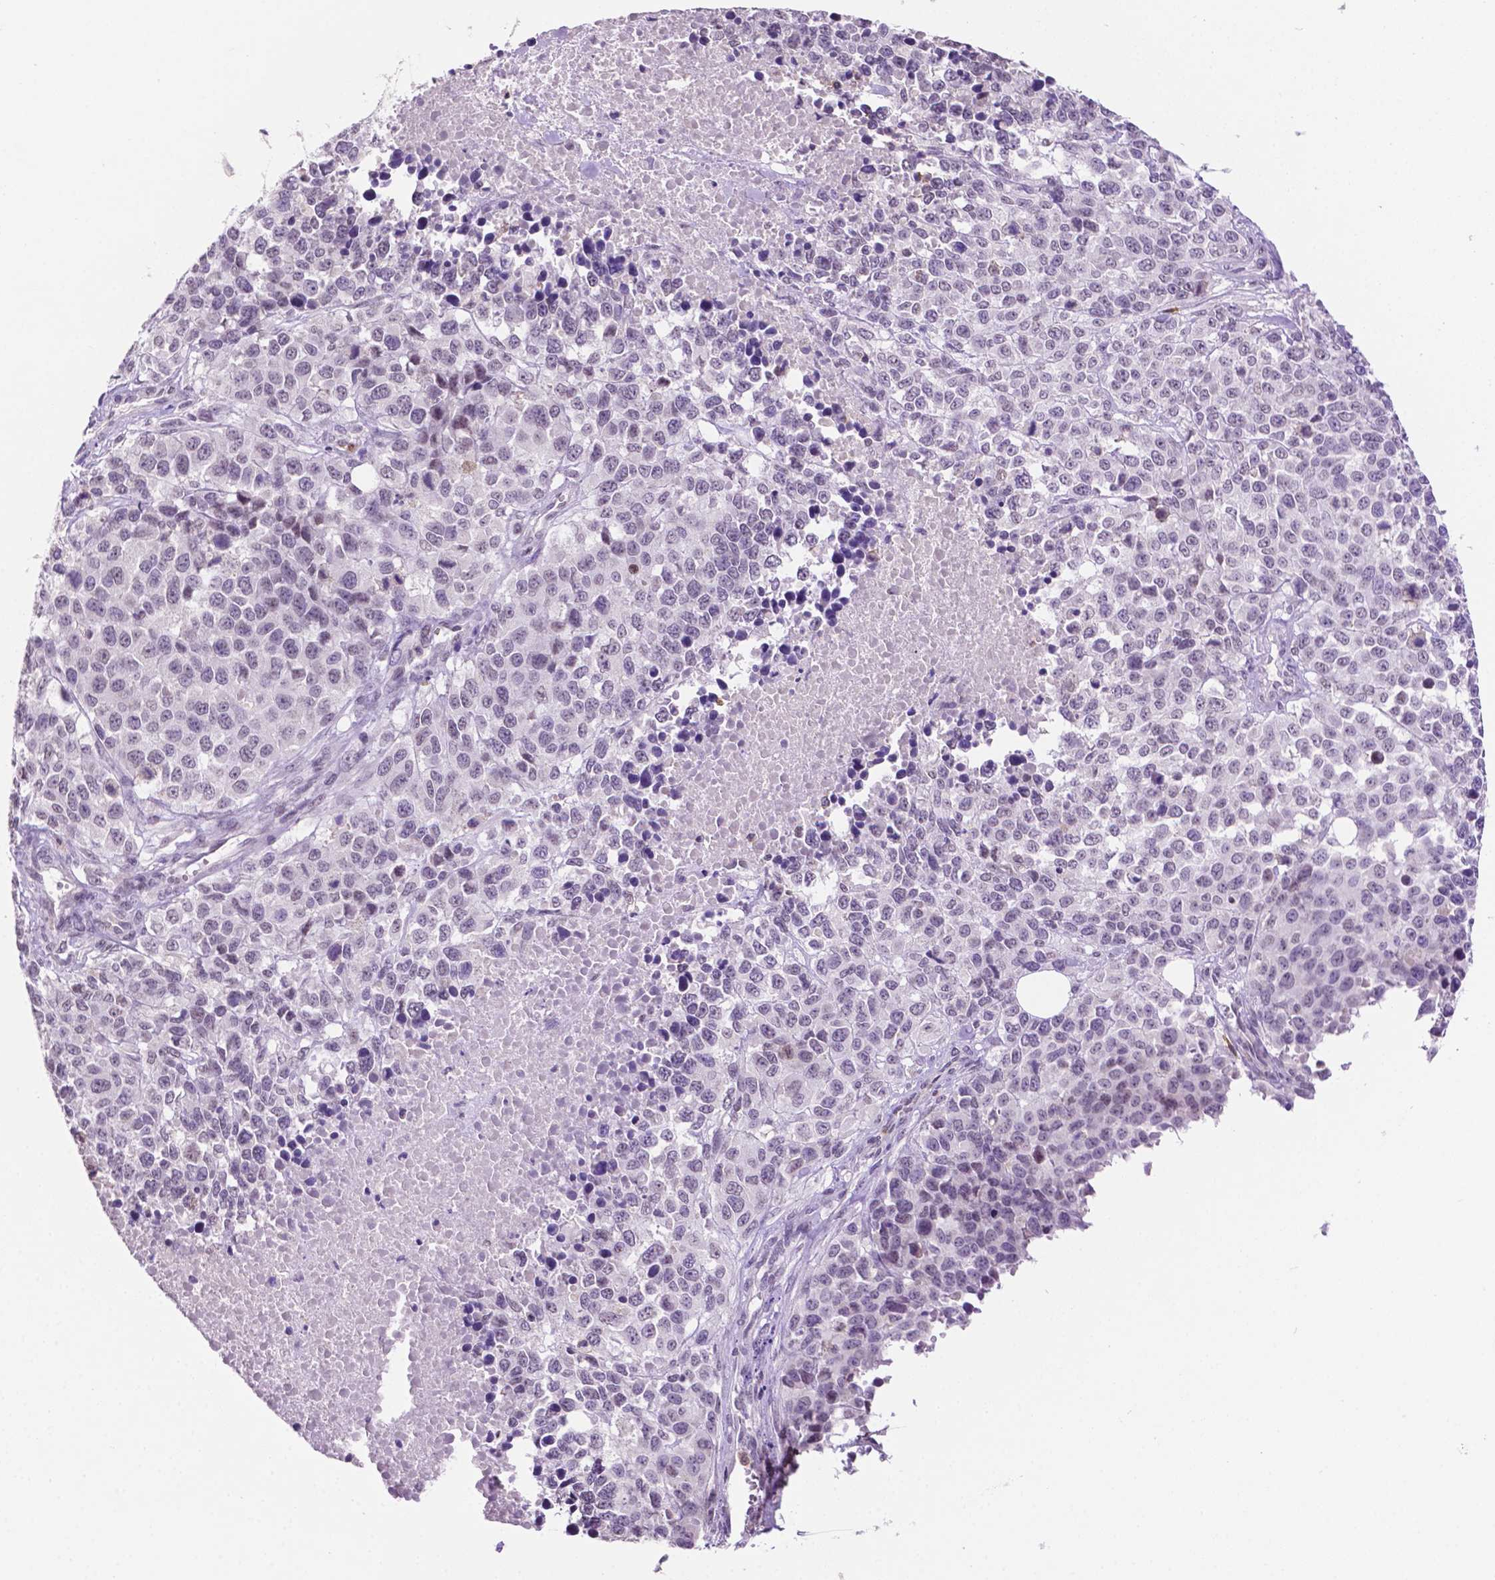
{"staining": {"intensity": "negative", "quantity": "none", "location": "none"}, "tissue": "melanoma", "cell_type": "Tumor cells", "image_type": "cancer", "snomed": [{"axis": "morphology", "description": "Malignant melanoma, Metastatic site"}, {"axis": "topography", "description": "Skin"}], "caption": "The immunohistochemistry image has no significant expression in tumor cells of malignant melanoma (metastatic site) tissue.", "gene": "PTPN6", "patient": {"sex": "male", "age": 84}}